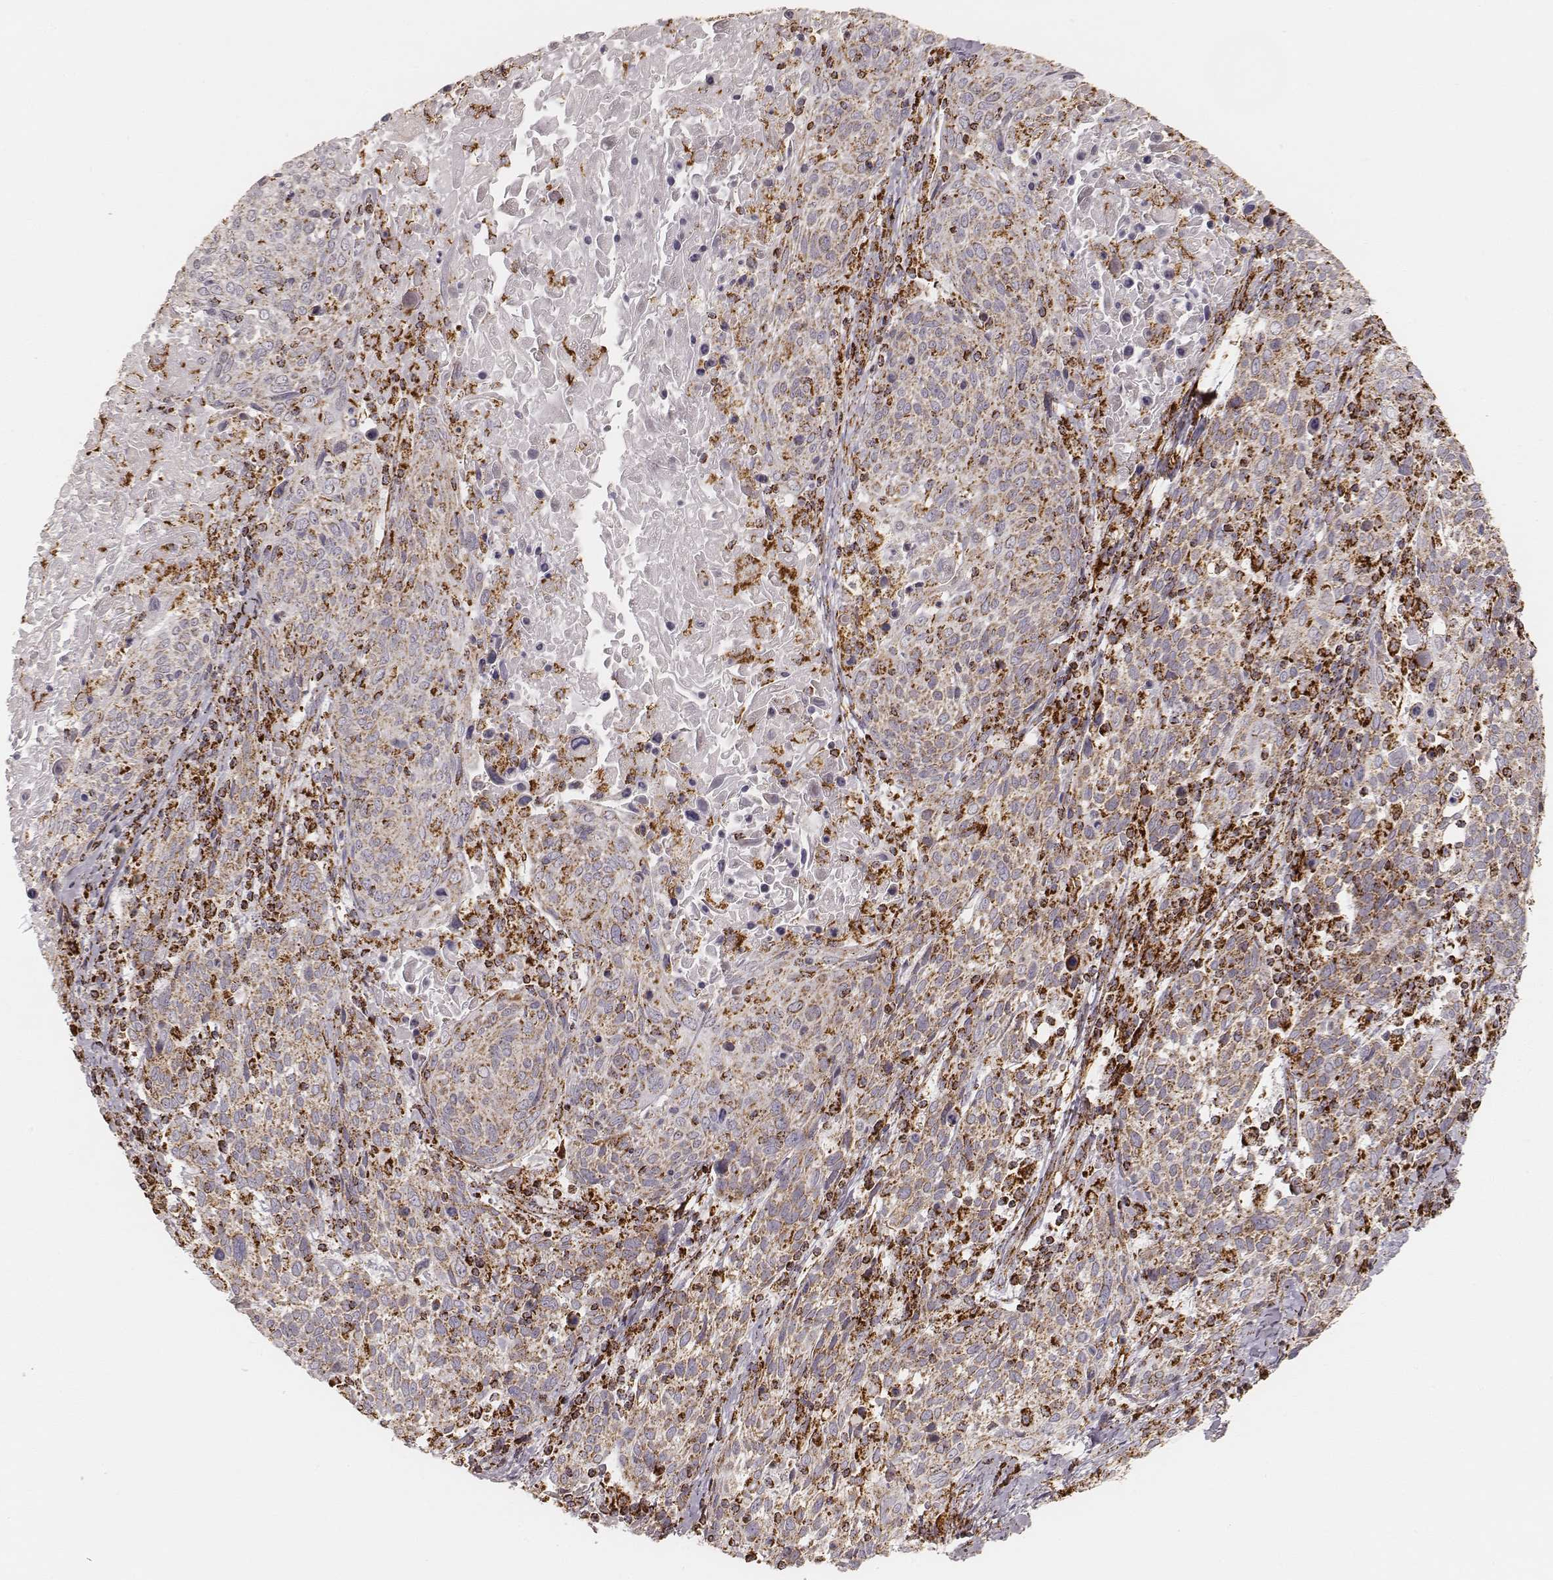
{"staining": {"intensity": "moderate", "quantity": "25%-75%", "location": "cytoplasmic/membranous"}, "tissue": "cervical cancer", "cell_type": "Tumor cells", "image_type": "cancer", "snomed": [{"axis": "morphology", "description": "Squamous cell carcinoma, NOS"}, {"axis": "topography", "description": "Cervix"}], "caption": "The immunohistochemical stain highlights moderate cytoplasmic/membranous staining in tumor cells of squamous cell carcinoma (cervical) tissue.", "gene": "CS", "patient": {"sex": "female", "age": 61}}